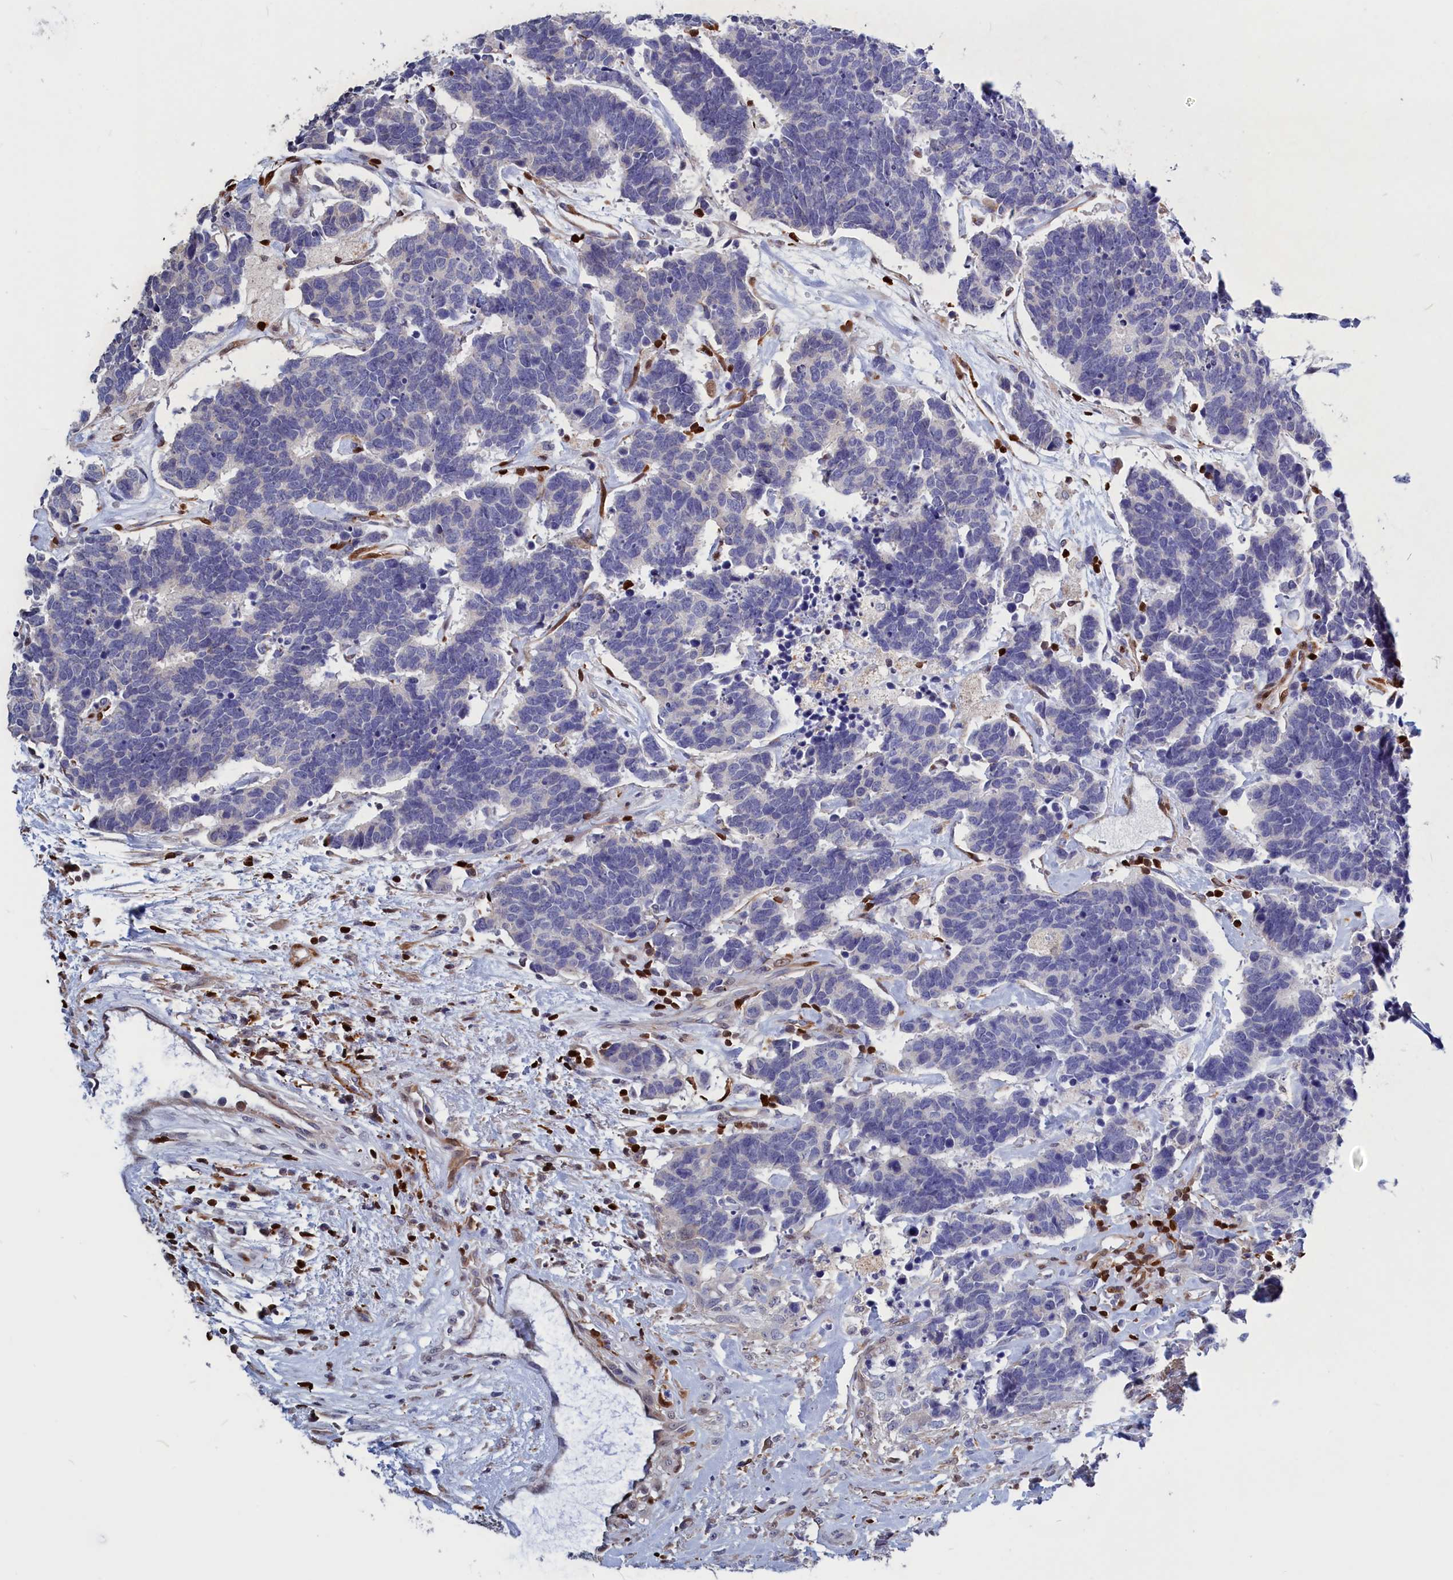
{"staining": {"intensity": "negative", "quantity": "none", "location": "none"}, "tissue": "carcinoid", "cell_type": "Tumor cells", "image_type": "cancer", "snomed": [{"axis": "morphology", "description": "Carcinoma, NOS"}, {"axis": "morphology", "description": "Carcinoid, malignant, NOS"}, {"axis": "topography", "description": "Urinary bladder"}], "caption": "Immunohistochemistry micrograph of human carcinoid stained for a protein (brown), which displays no expression in tumor cells. (DAB (3,3'-diaminobenzidine) immunohistochemistry, high magnification).", "gene": "CRIP1", "patient": {"sex": "male", "age": 57}}